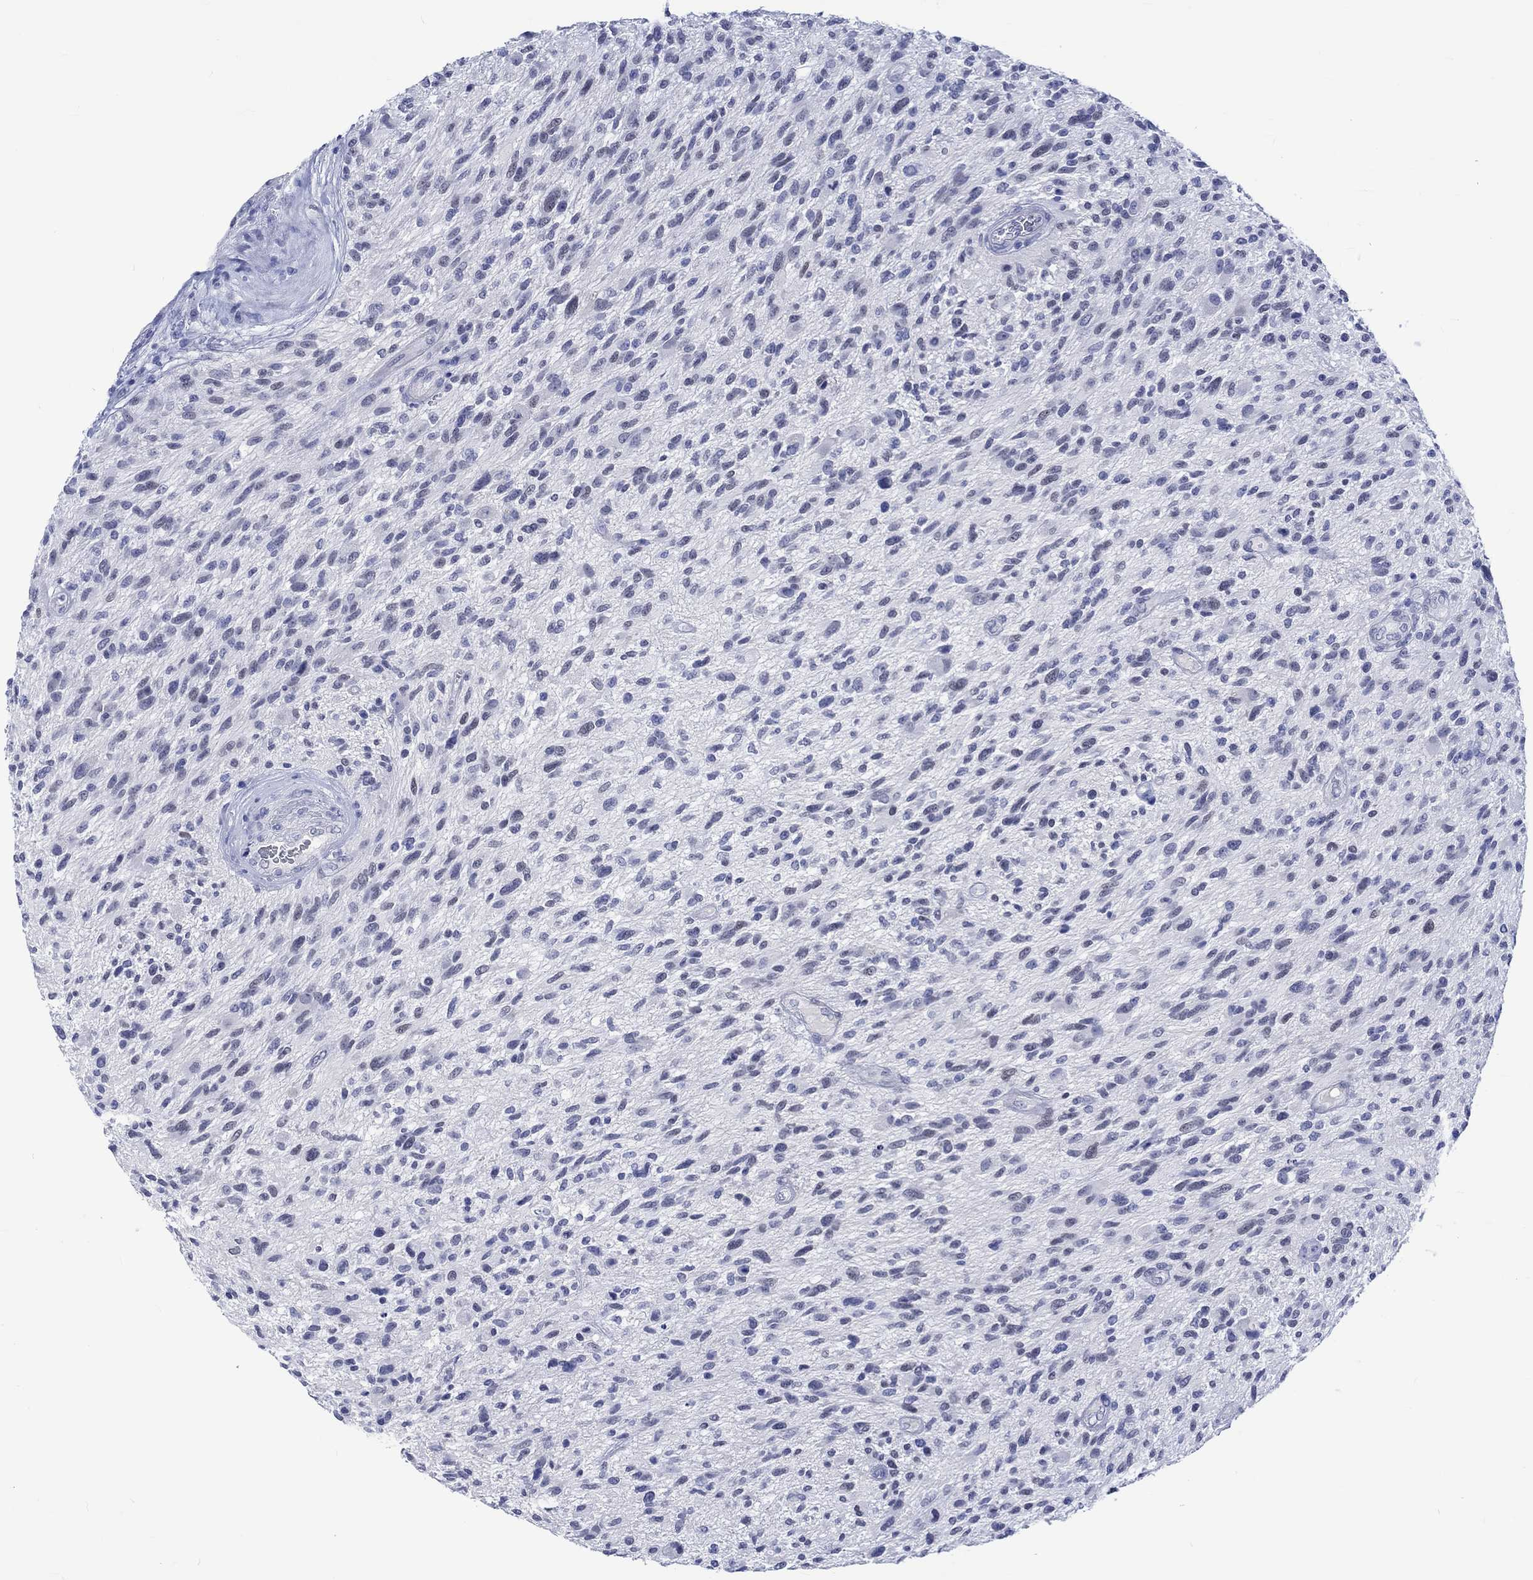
{"staining": {"intensity": "negative", "quantity": "none", "location": "none"}, "tissue": "glioma", "cell_type": "Tumor cells", "image_type": "cancer", "snomed": [{"axis": "morphology", "description": "Glioma, malignant, High grade"}, {"axis": "topography", "description": "Brain"}], "caption": "Tumor cells show no significant staining in malignant glioma (high-grade).", "gene": "KLHL33", "patient": {"sex": "male", "age": 47}}